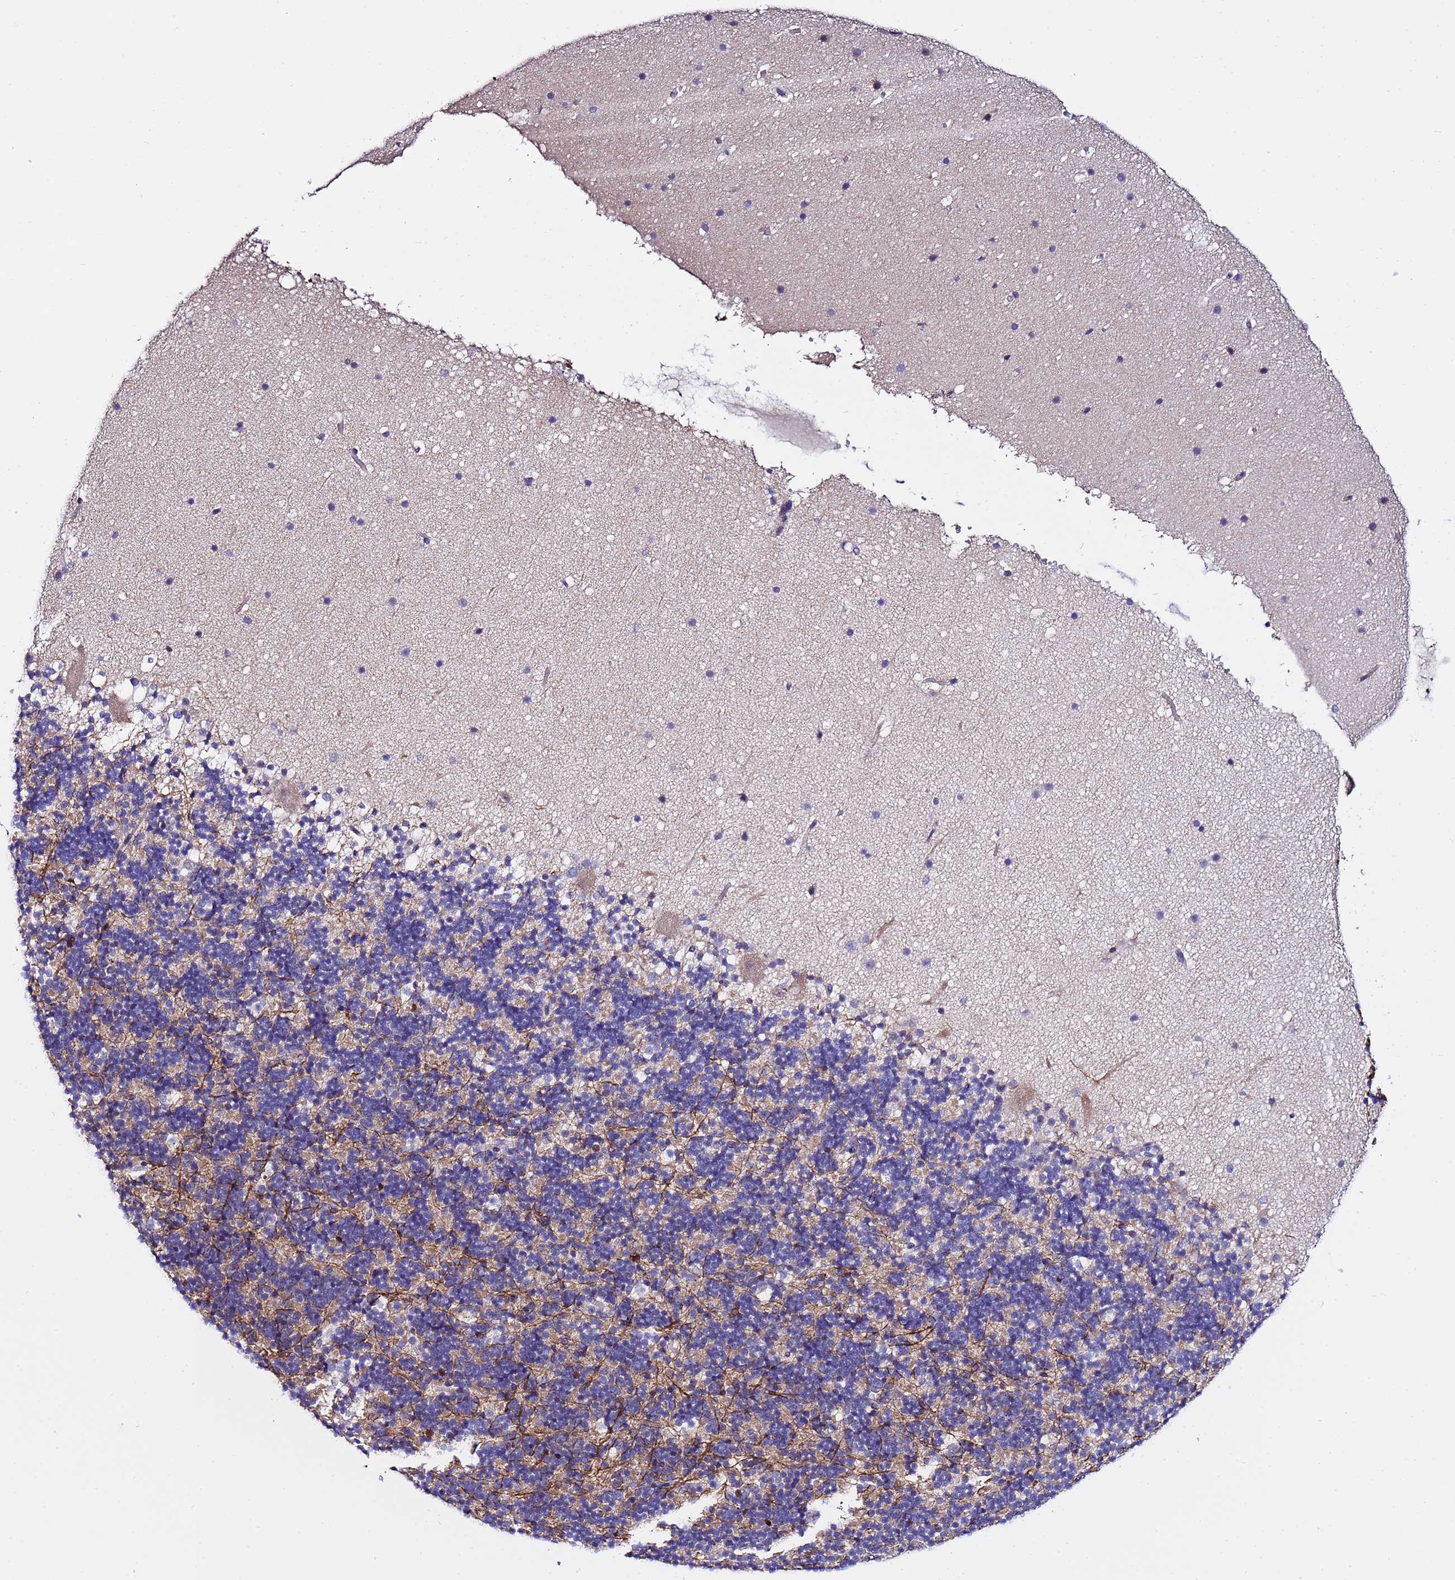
{"staining": {"intensity": "negative", "quantity": "none", "location": "none"}, "tissue": "cerebellum", "cell_type": "Cells in granular layer", "image_type": "normal", "snomed": [{"axis": "morphology", "description": "Normal tissue, NOS"}, {"axis": "topography", "description": "Cerebellum"}], "caption": "Immunohistochemical staining of normal human cerebellum shows no significant positivity in cells in granular layer. (Immunohistochemistry, brightfield microscopy, high magnification).", "gene": "IGSF11", "patient": {"sex": "male", "age": 57}}